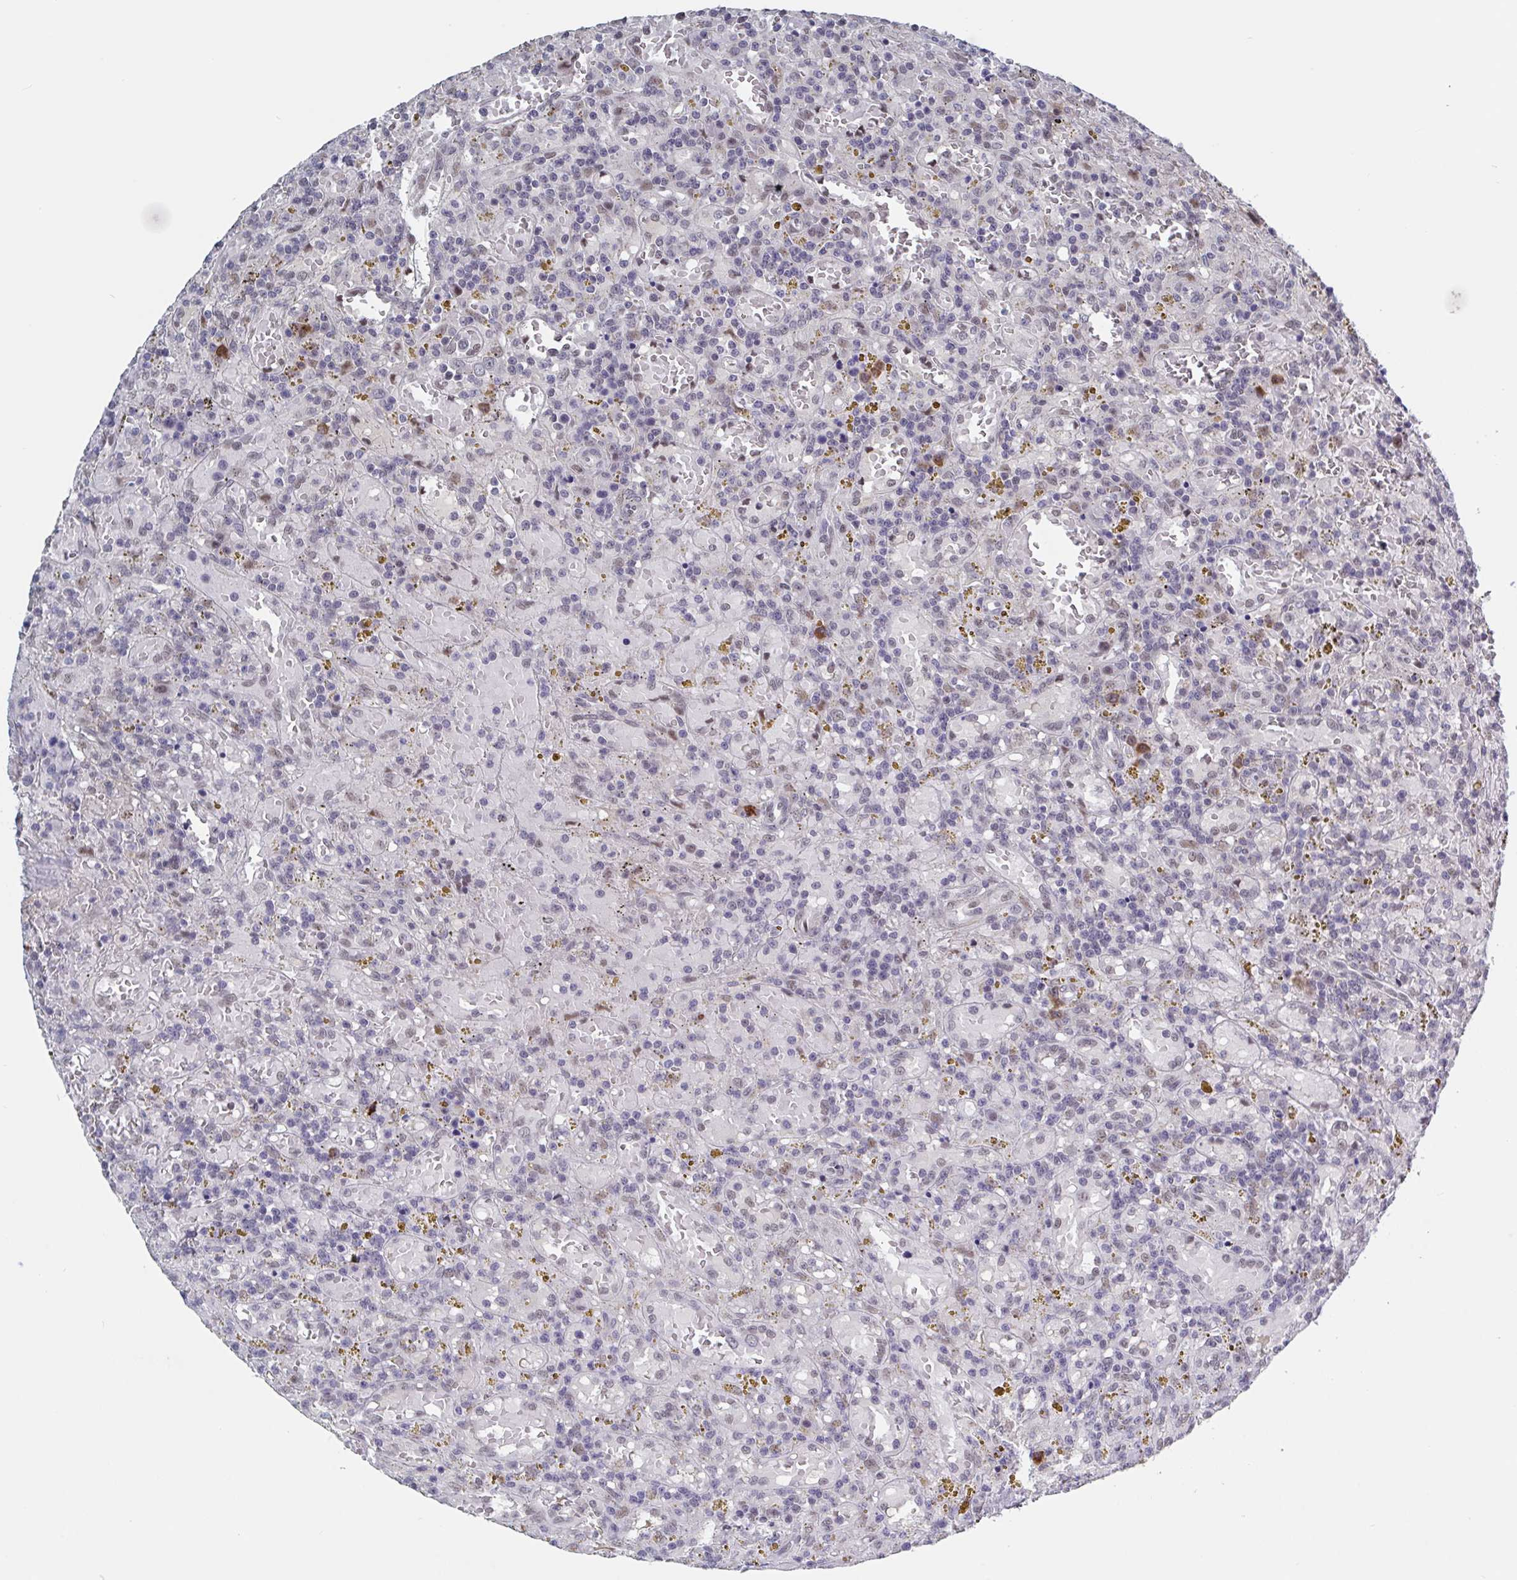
{"staining": {"intensity": "weak", "quantity": "<25%", "location": "nuclear"}, "tissue": "lymphoma", "cell_type": "Tumor cells", "image_type": "cancer", "snomed": [{"axis": "morphology", "description": "Malignant lymphoma, non-Hodgkin's type, Low grade"}, {"axis": "topography", "description": "Spleen"}], "caption": "An immunohistochemistry micrograph of lymphoma is shown. There is no staining in tumor cells of lymphoma. The staining was performed using DAB (3,3'-diaminobenzidine) to visualize the protein expression in brown, while the nuclei were stained in blue with hematoxylin (Magnification: 20x).", "gene": "BCL7B", "patient": {"sex": "female", "age": 65}}